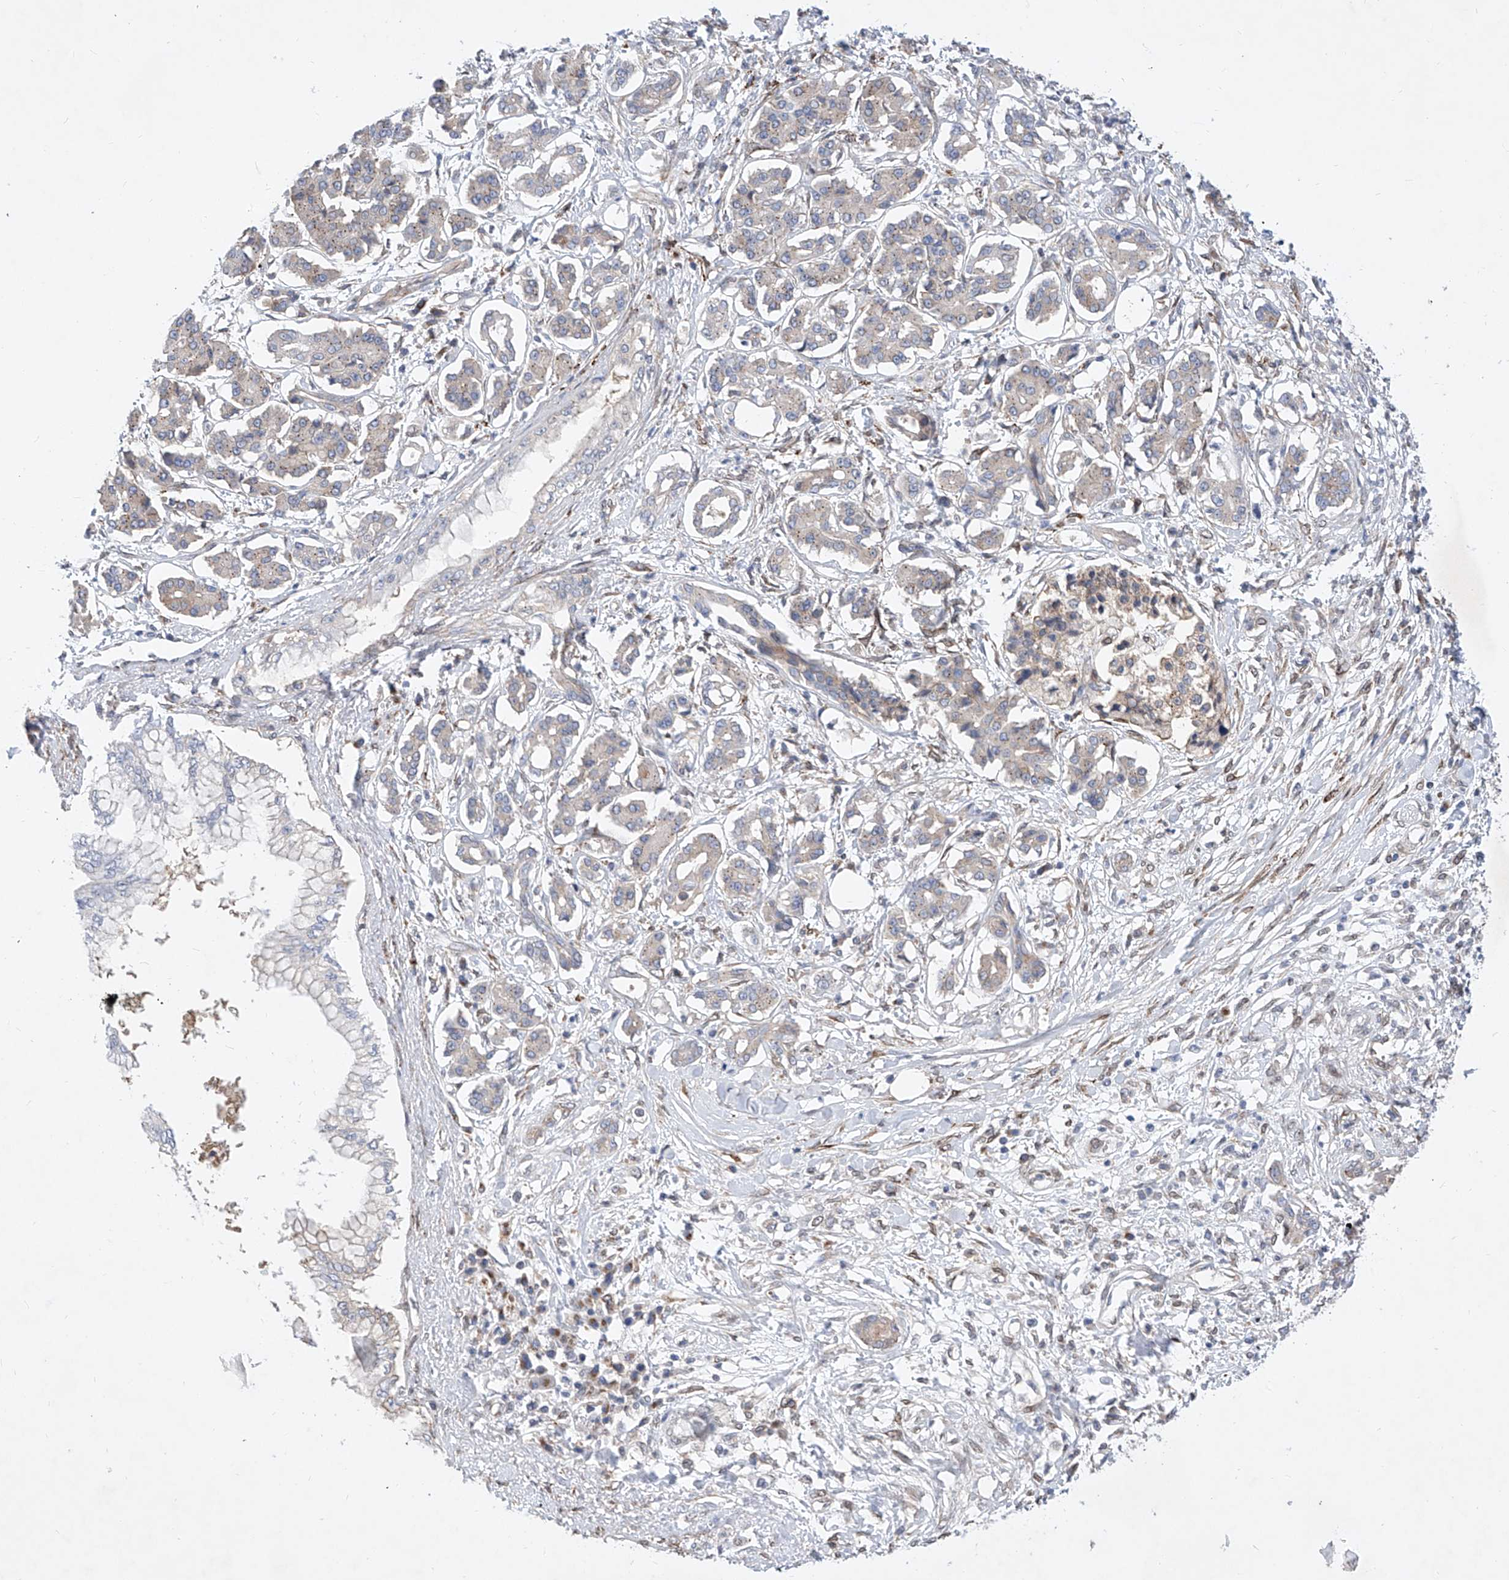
{"staining": {"intensity": "negative", "quantity": "none", "location": "none"}, "tissue": "pancreatic cancer", "cell_type": "Tumor cells", "image_type": "cancer", "snomed": [{"axis": "morphology", "description": "Adenocarcinoma, NOS"}, {"axis": "topography", "description": "Pancreas"}], "caption": "Pancreatic cancer stained for a protein using immunohistochemistry (IHC) exhibits no expression tumor cells.", "gene": "MX2", "patient": {"sex": "female", "age": 56}}